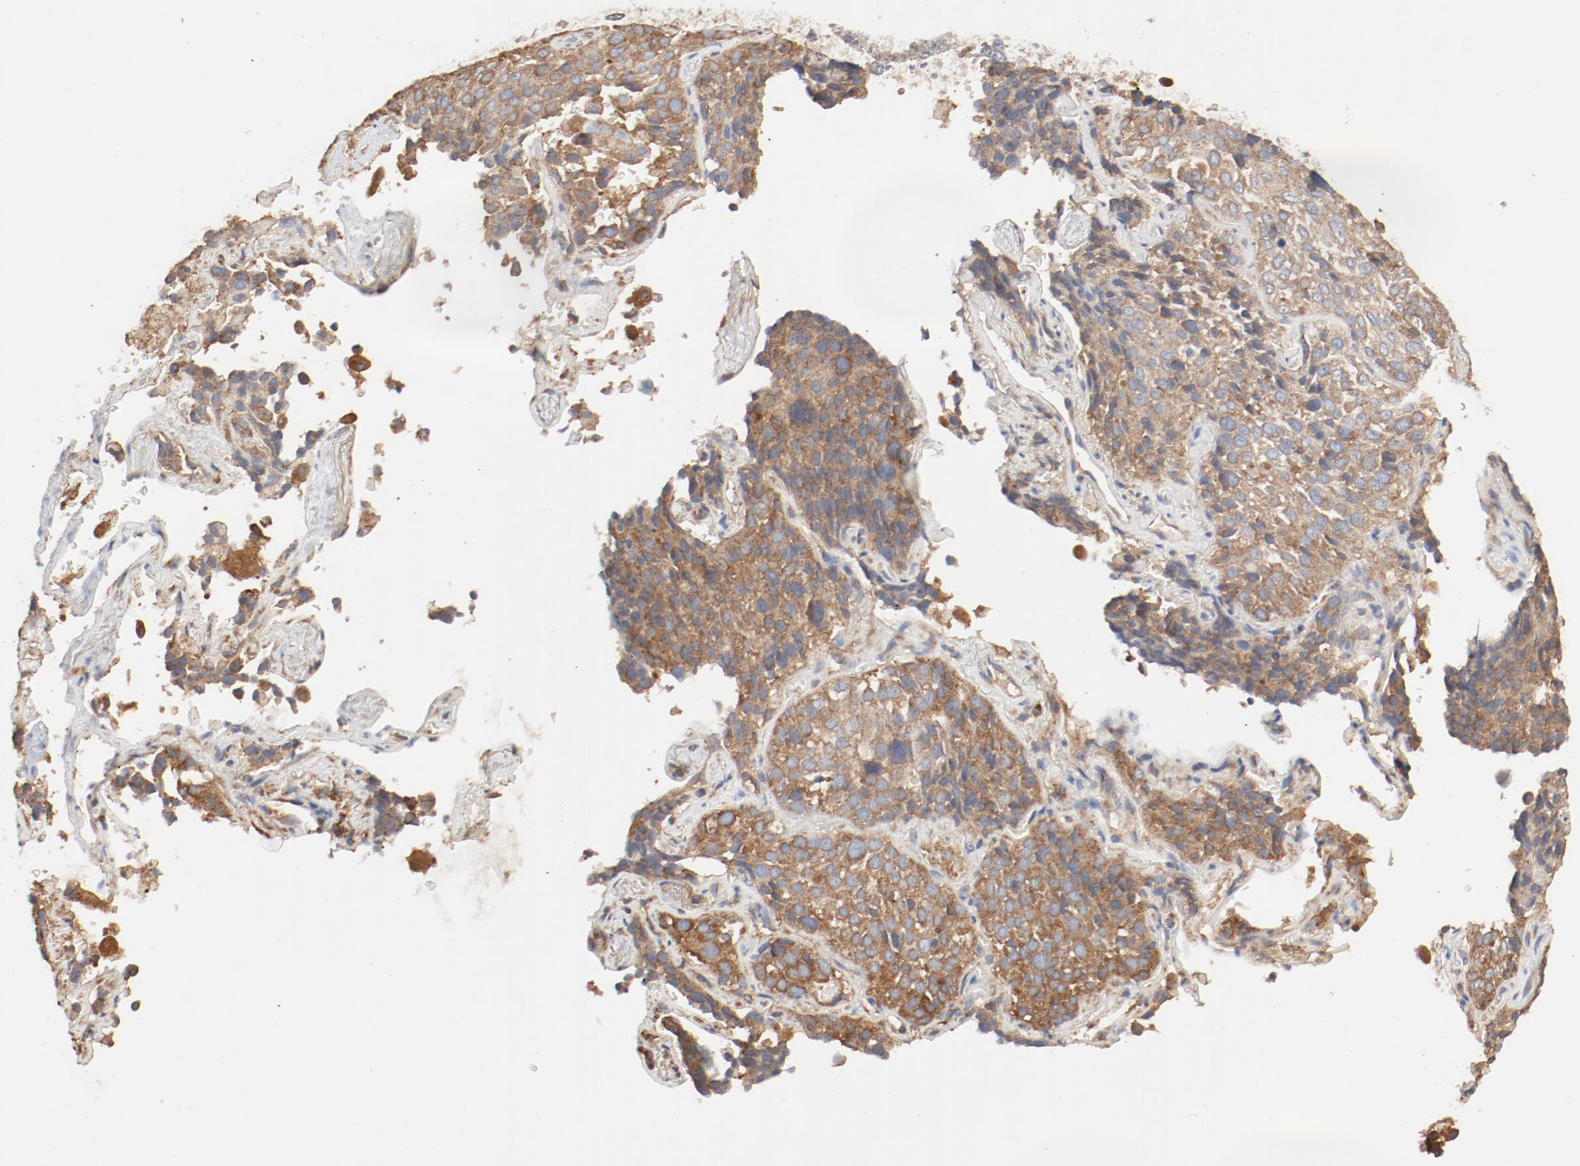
{"staining": {"intensity": "moderate", "quantity": ">75%", "location": "cytoplasmic/membranous"}, "tissue": "lung cancer", "cell_type": "Tumor cells", "image_type": "cancer", "snomed": [{"axis": "morphology", "description": "Squamous cell carcinoma, NOS"}, {"axis": "topography", "description": "Lung"}], "caption": "This histopathology image reveals squamous cell carcinoma (lung) stained with immunohistochemistry (IHC) to label a protein in brown. The cytoplasmic/membranous of tumor cells show moderate positivity for the protein. Nuclei are counter-stained blue.", "gene": "RPS6", "patient": {"sex": "male", "age": 54}}